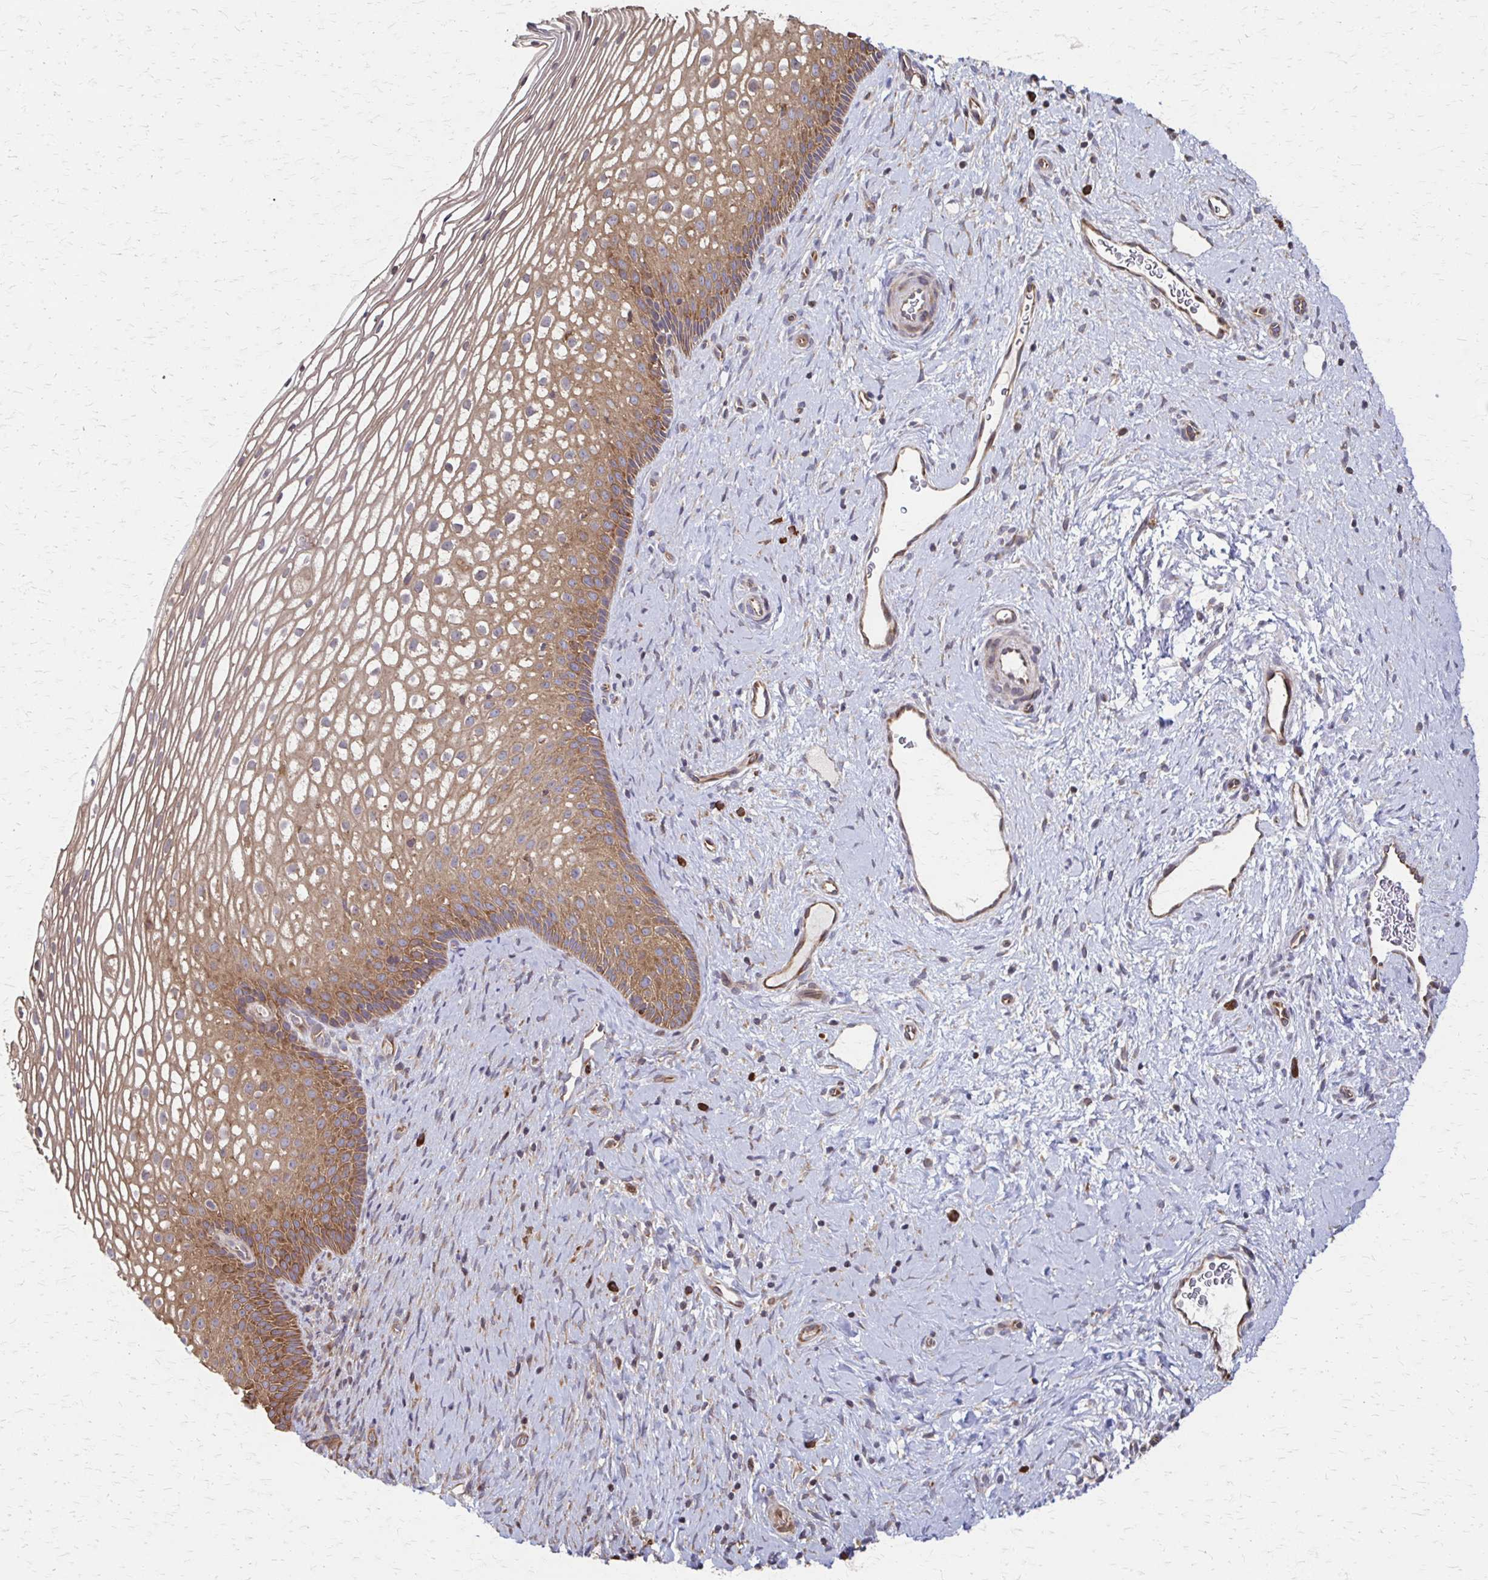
{"staining": {"intensity": "moderate", "quantity": ">75%", "location": "cytoplasmic/membranous"}, "tissue": "cervix", "cell_type": "Squamous epithelial cells", "image_type": "normal", "snomed": [{"axis": "morphology", "description": "Normal tissue, NOS"}, {"axis": "topography", "description": "Cervix"}], "caption": "Brown immunohistochemical staining in unremarkable human cervix shows moderate cytoplasmic/membranous staining in approximately >75% of squamous epithelial cells. The staining is performed using DAB brown chromogen to label protein expression. The nuclei are counter-stained blue using hematoxylin.", "gene": "EEF2", "patient": {"sex": "female", "age": 34}}